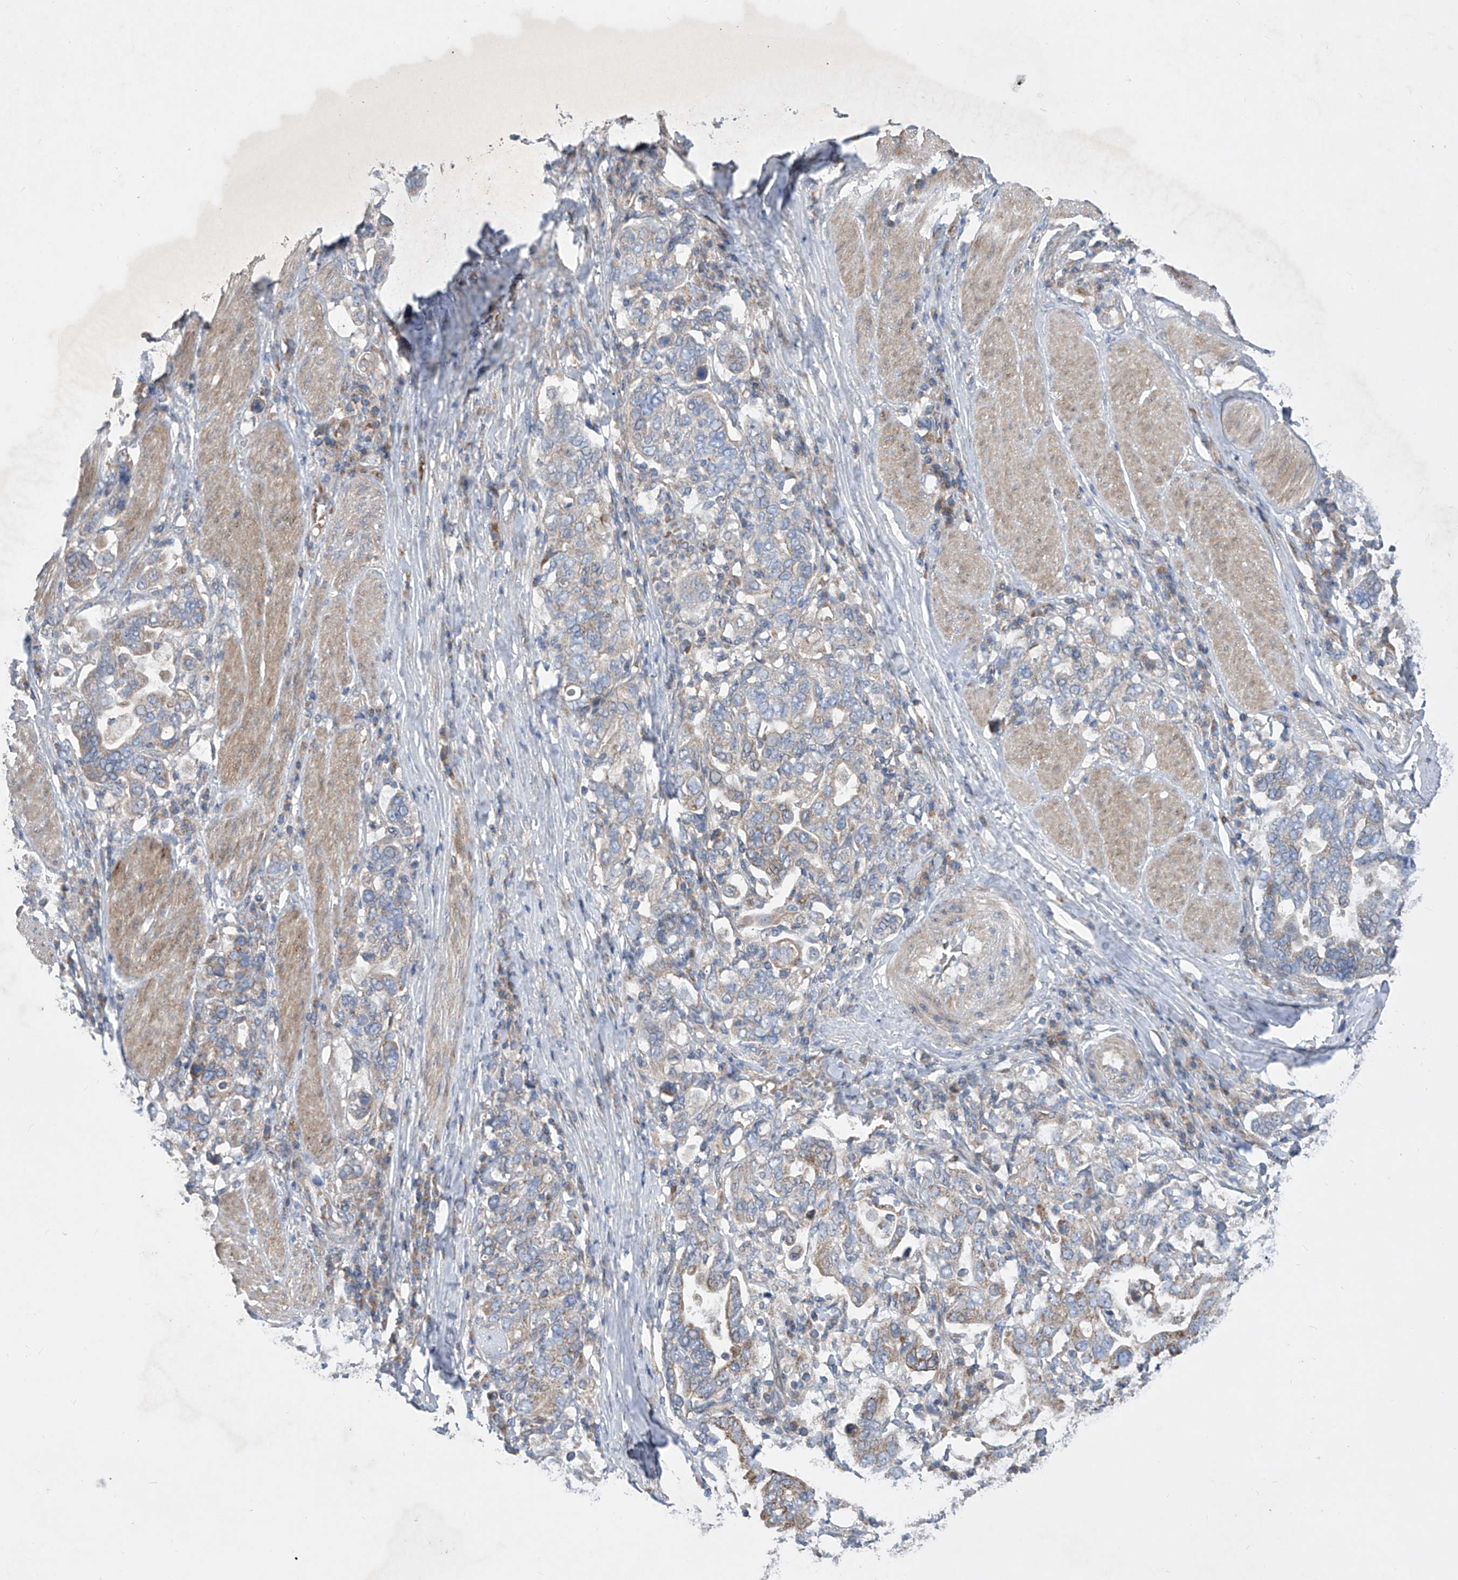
{"staining": {"intensity": "negative", "quantity": "none", "location": "none"}, "tissue": "stomach cancer", "cell_type": "Tumor cells", "image_type": "cancer", "snomed": [{"axis": "morphology", "description": "Adenocarcinoma, NOS"}, {"axis": "topography", "description": "Stomach, upper"}], "caption": "An immunohistochemistry photomicrograph of stomach cancer (adenocarcinoma) is shown. There is no staining in tumor cells of stomach cancer (adenocarcinoma).", "gene": "COQ3", "patient": {"sex": "male", "age": 62}}